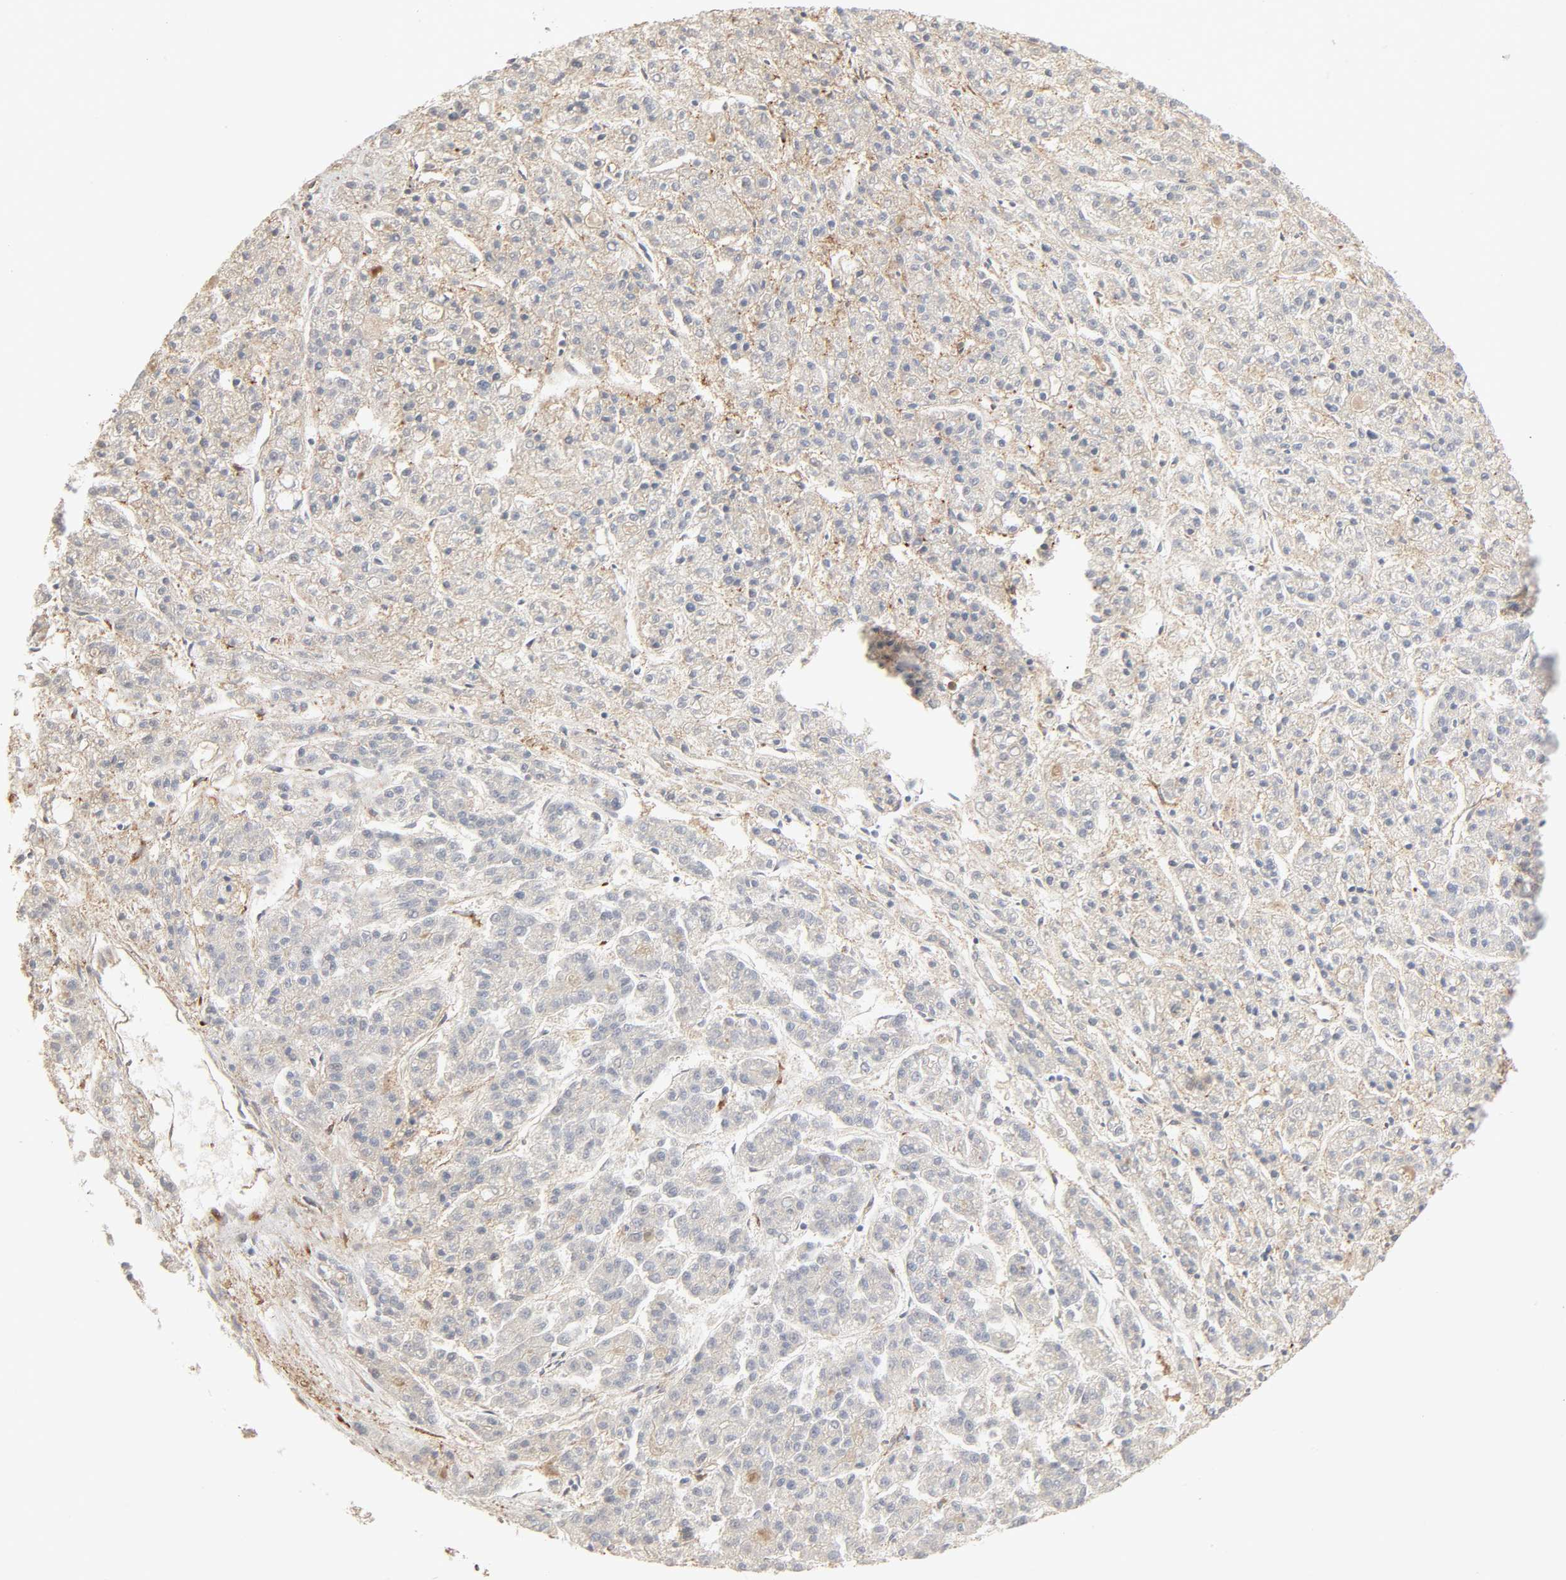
{"staining": {"intensity": "negative", "quantity": "none", "location": "none"}, "tissue": "liver cancer", "cell_type": "Tumor cells", "image_type": "cancer", "snomed": [{"axis": "morphology", "description": "Carcinoma, Hepatocellular, NOS"}, {"axis": "topography", "description": "Liver"}], "caption": "A histopathology image of human liver cancer is negative for staining in tumor cells.", "gene": "NDRG2", "patient": {"sex": "male", "age": 70}}